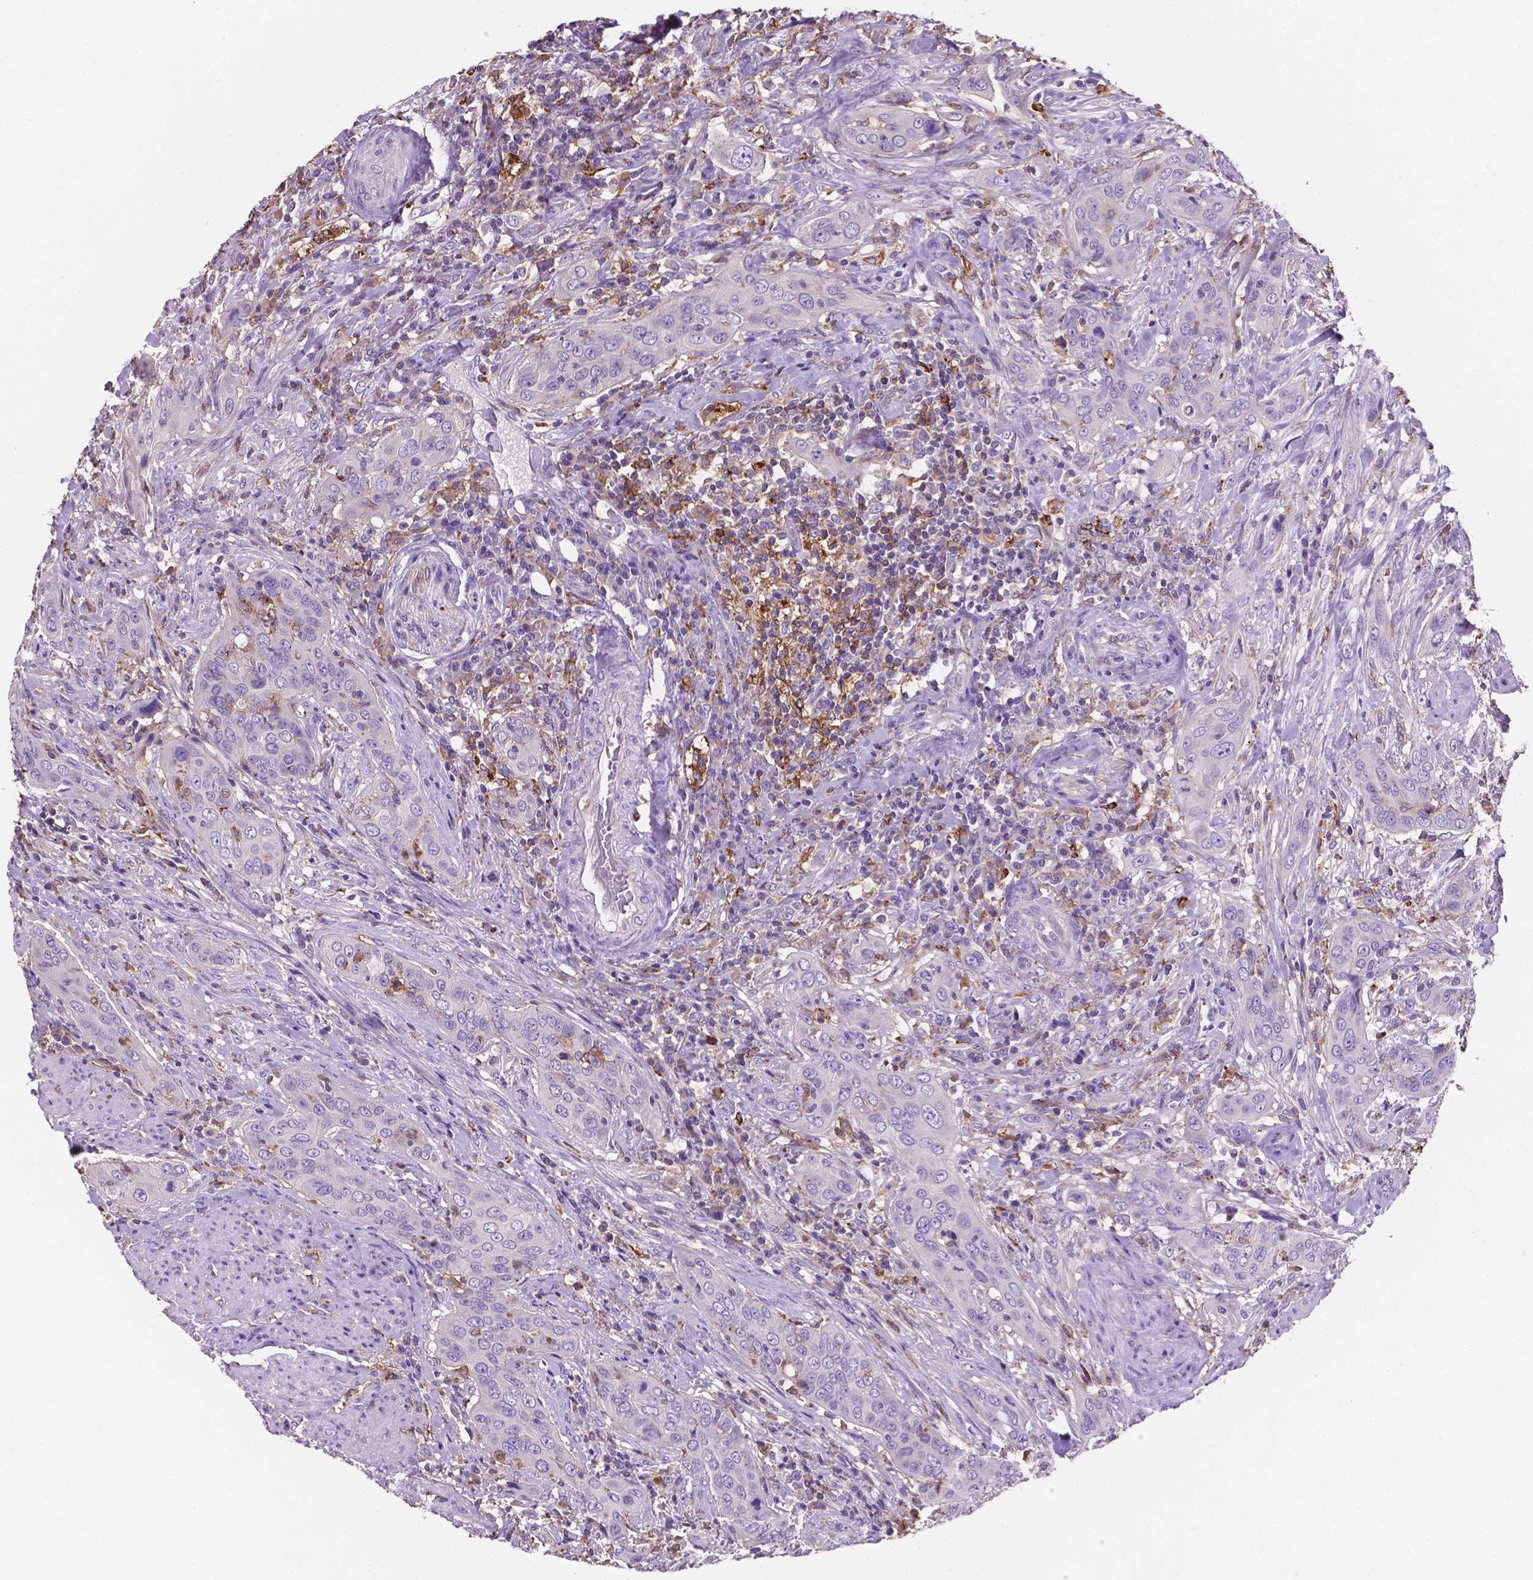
{"staining": {"intensity": "negative", "quantity": "none", "location": "none"}, "tissue": "urothelial cancer", "cell_type": "Tumor cells", "image_type": "cancer", "snomed": [{"axis": "morphology", "description": "Urothelial carcinoma, High grade"}, {"axis": "topography", "description": "Urinary bladder"}], "caption": "Immunohistochemical staining of human urothelial carcinoma (high-grade) reveals no significant staining in tumor cells. (Brightfield microscopy of DAB (3,3'-diaminobenzidine) IHC at high magnification).", "gene": "MKRN2OS", "patient": {"sex": "male", "age": 82}}